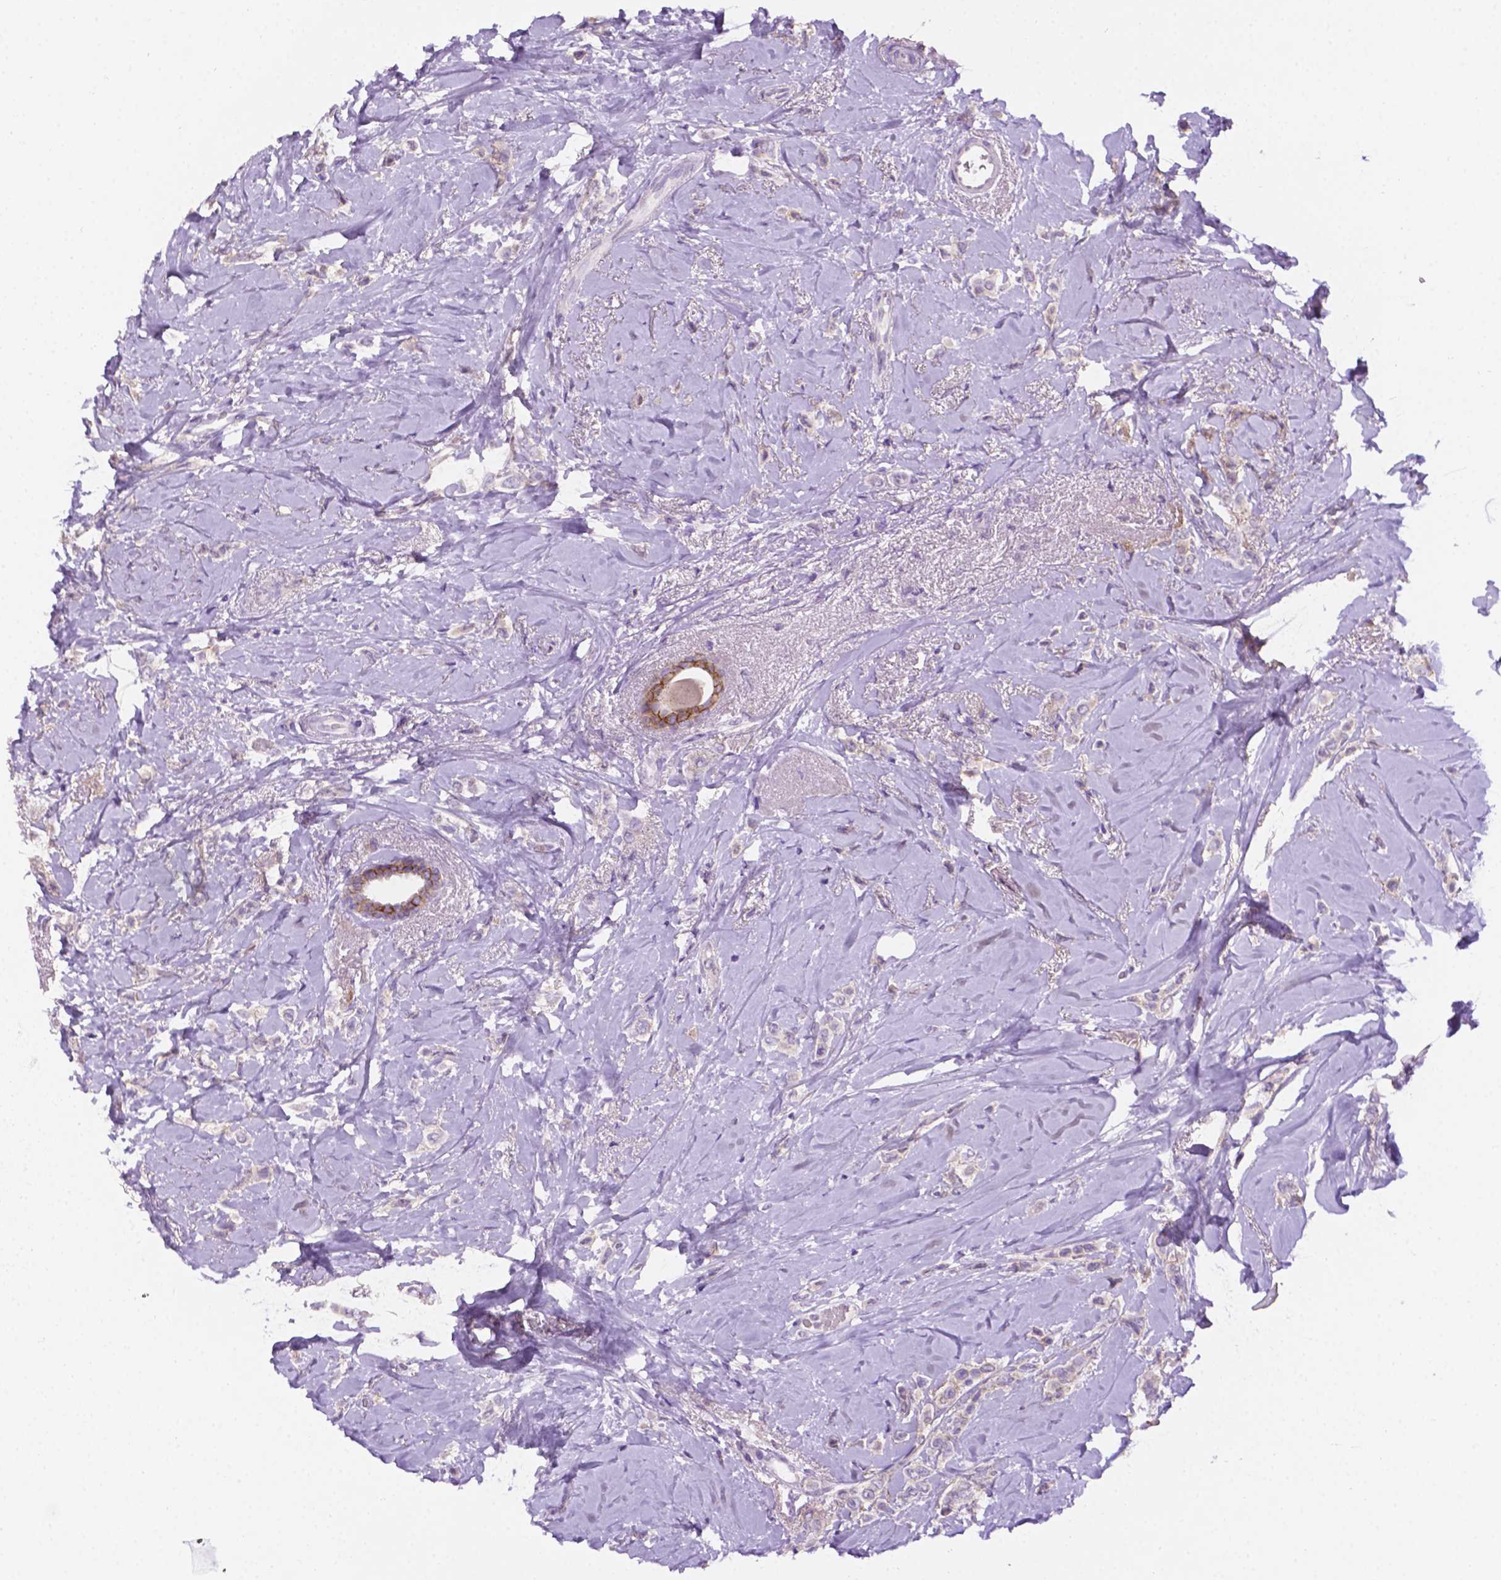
{"staining": {"intensity": "negative", "quantity": "none", "location": "none"}, "tissue": "breast cancer", "cell_type": "Tumor cells", "image_type": "cancer", "snomed": [{"axis": "morphology", "description": "Lobular carcinoma"}, {"axis": "topography", "description": "Breast"}], "caption": "High magnification brightfield microscopy of breast cancer stained with DAB (3,3'-diaminobenzidine) (brown) and counterstained with hematoxylin (blue): tumor cells show no significant expression. (Stains: DAB (3,3'-diaminobenzidine) immunohistochemistry (IHC) with hematoxylin counter stain, Microscopy: brightfield microscopy at high magnification).", "gene": "TACSTD2", "patient": {"sex": "female", "age": 66}}